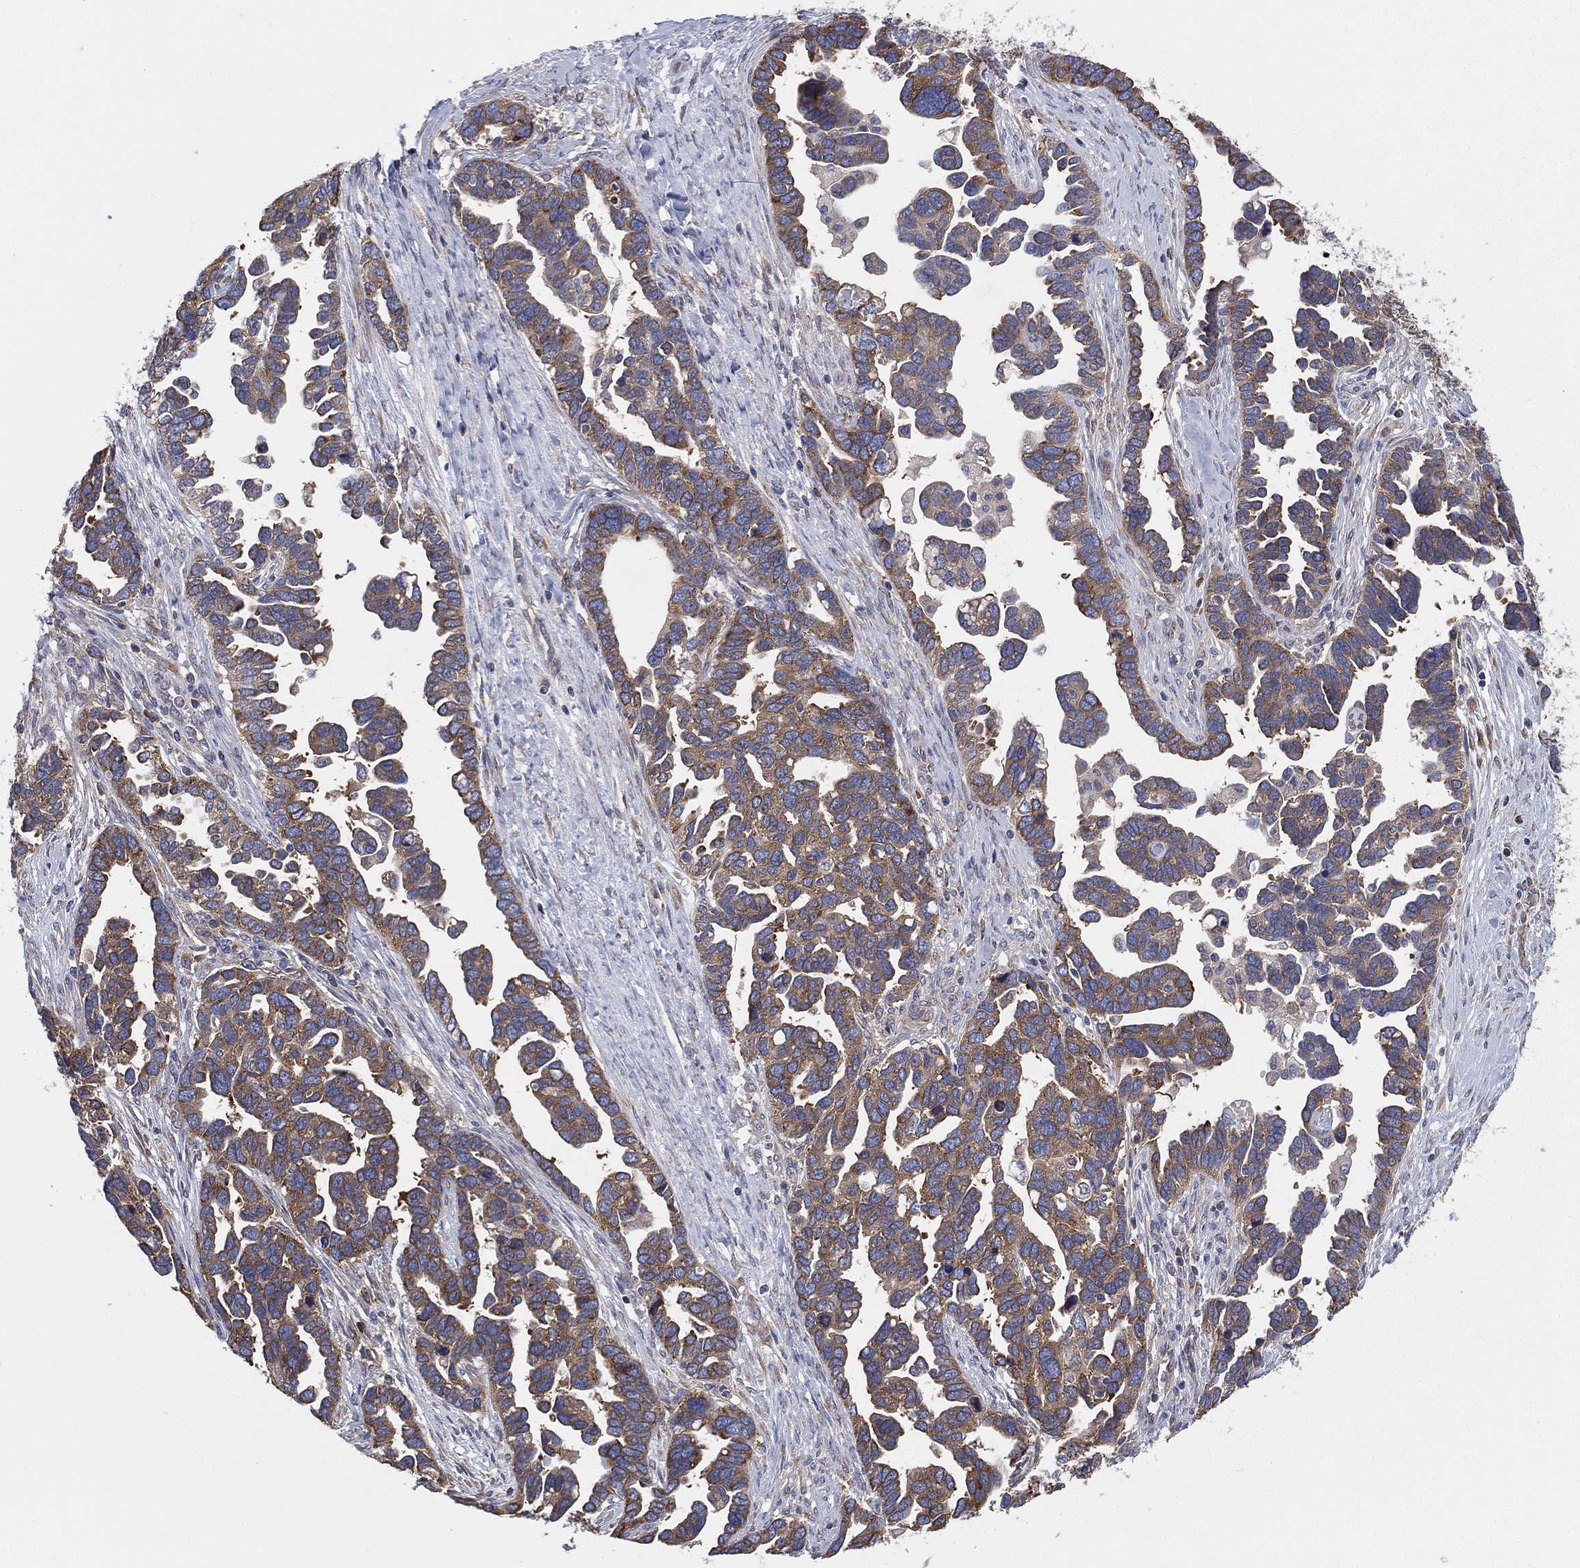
{"staining": {"intensity": "strong", "quantity": "25%-75%", "location": "cytoplasmic/membranous"}, "tissue": "ovarian cancer", "cell_type": "Tumor cells", "image_type": "cancer", "snomed": [{"axis": "morphology", "description": "Cystadenocarcinoma, serous, NOS"}, {"axis": "topography", "description": "Ovary"}], "caption": "DAB immunohistochemical staining of human ovarian cancer reveals strong cytoplasmic/membranous protein positivity in approximately 25%-75% of tumor cells.", "gene": "FARSA", "patient": {"sex": "female", "age": 54}}